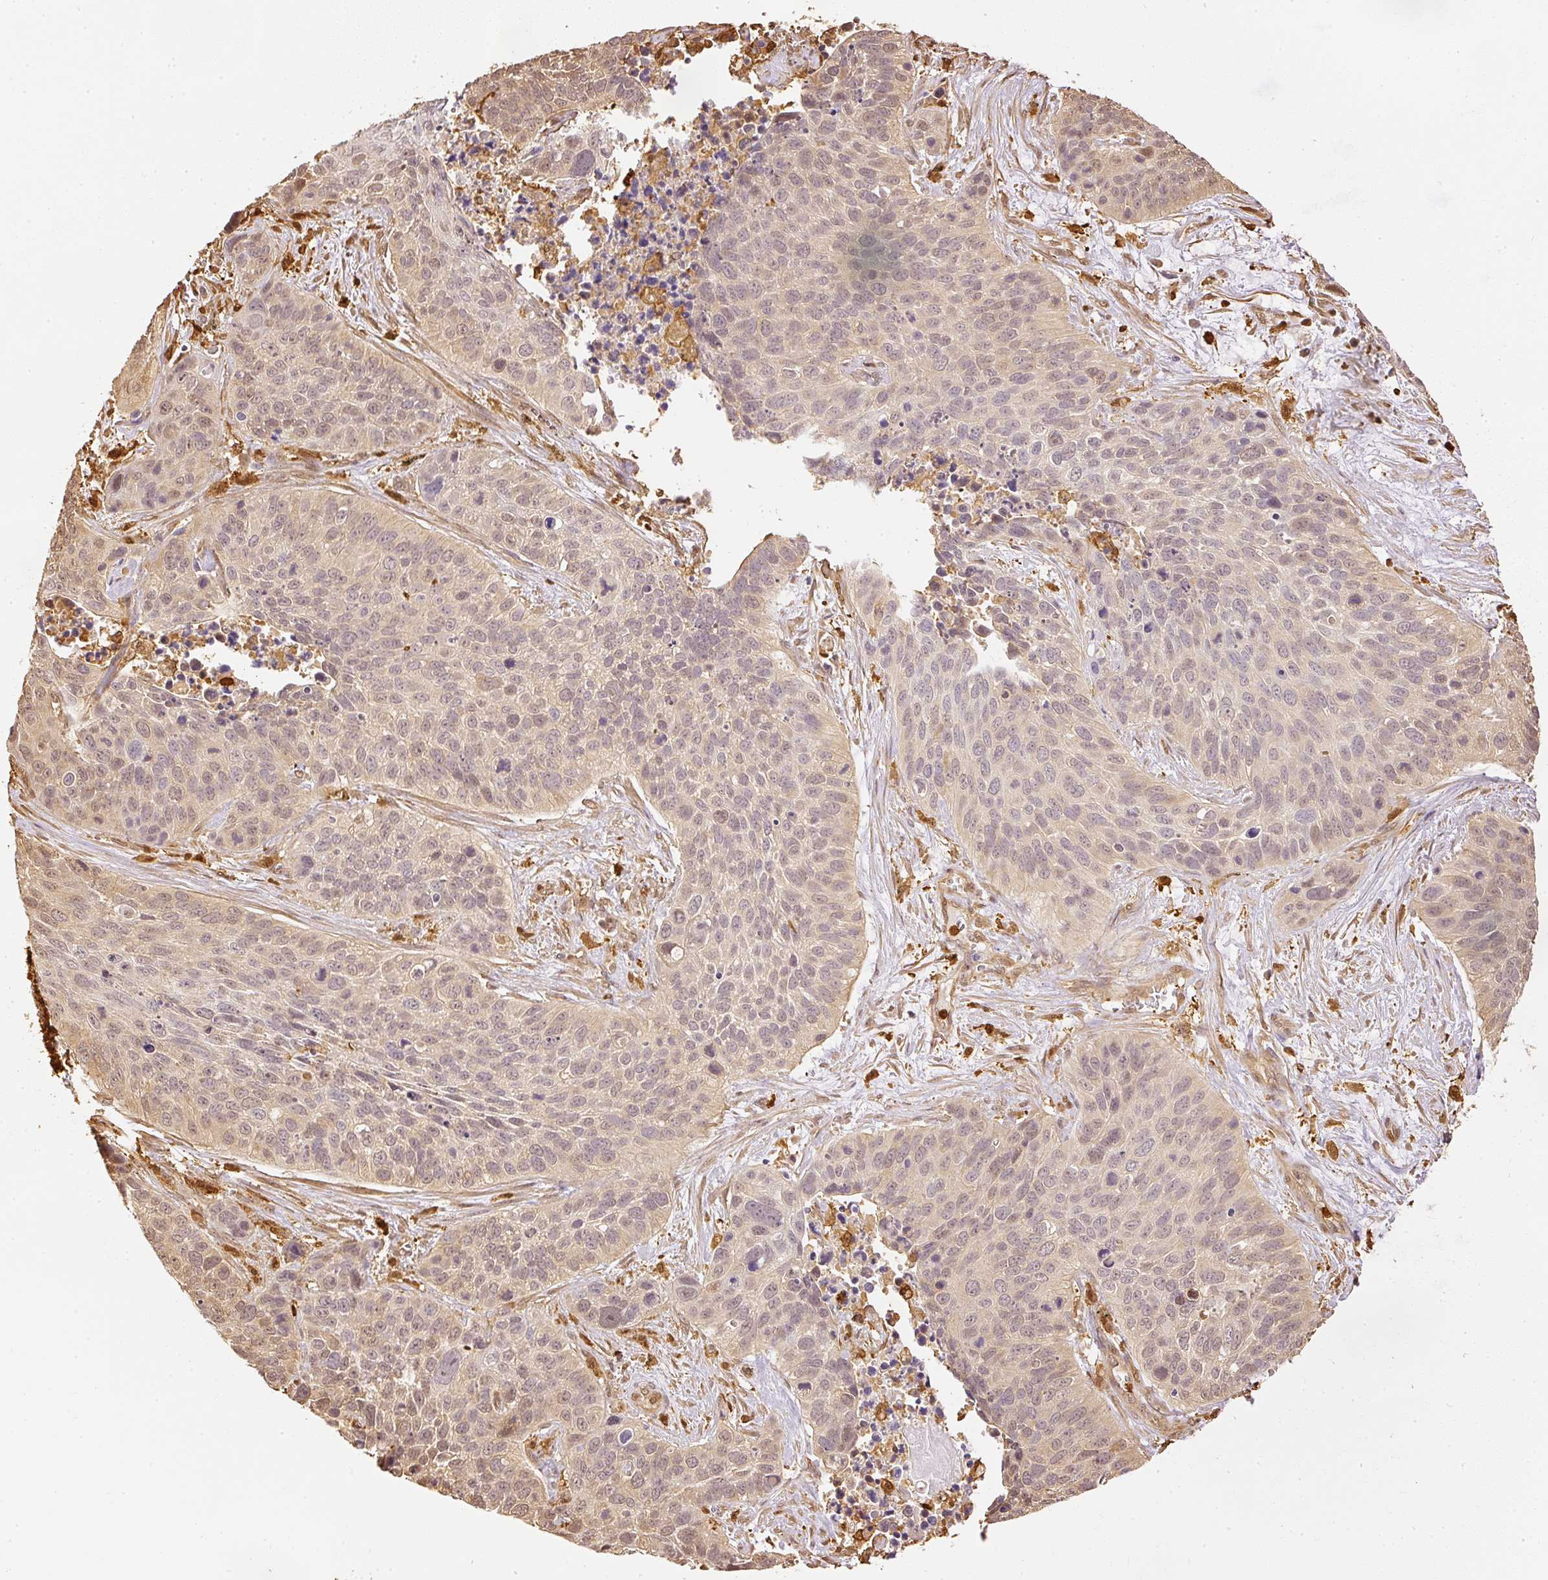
{"staining": {"intensity": "weak", "quantity": "25%-75%", "location": "nuclear"}, "tissue": "lung cancer", "cell_type": "Tumor cells", "image_type": "cancer", "snomed": [{"axis": "morphology", "description": "Squamous cell carcinoma, NOS"}, {"axis": "topography", "description": "Lung"}], "caption": "Weak nuclear staining for a protein is appreciated in approximately 25%-75% of tumor cells of lung cancer (squamous cell carcinoma) using immunohistochemistry.", "gene": "PFN1", "patient": {"sex": "male", "age": 62}}